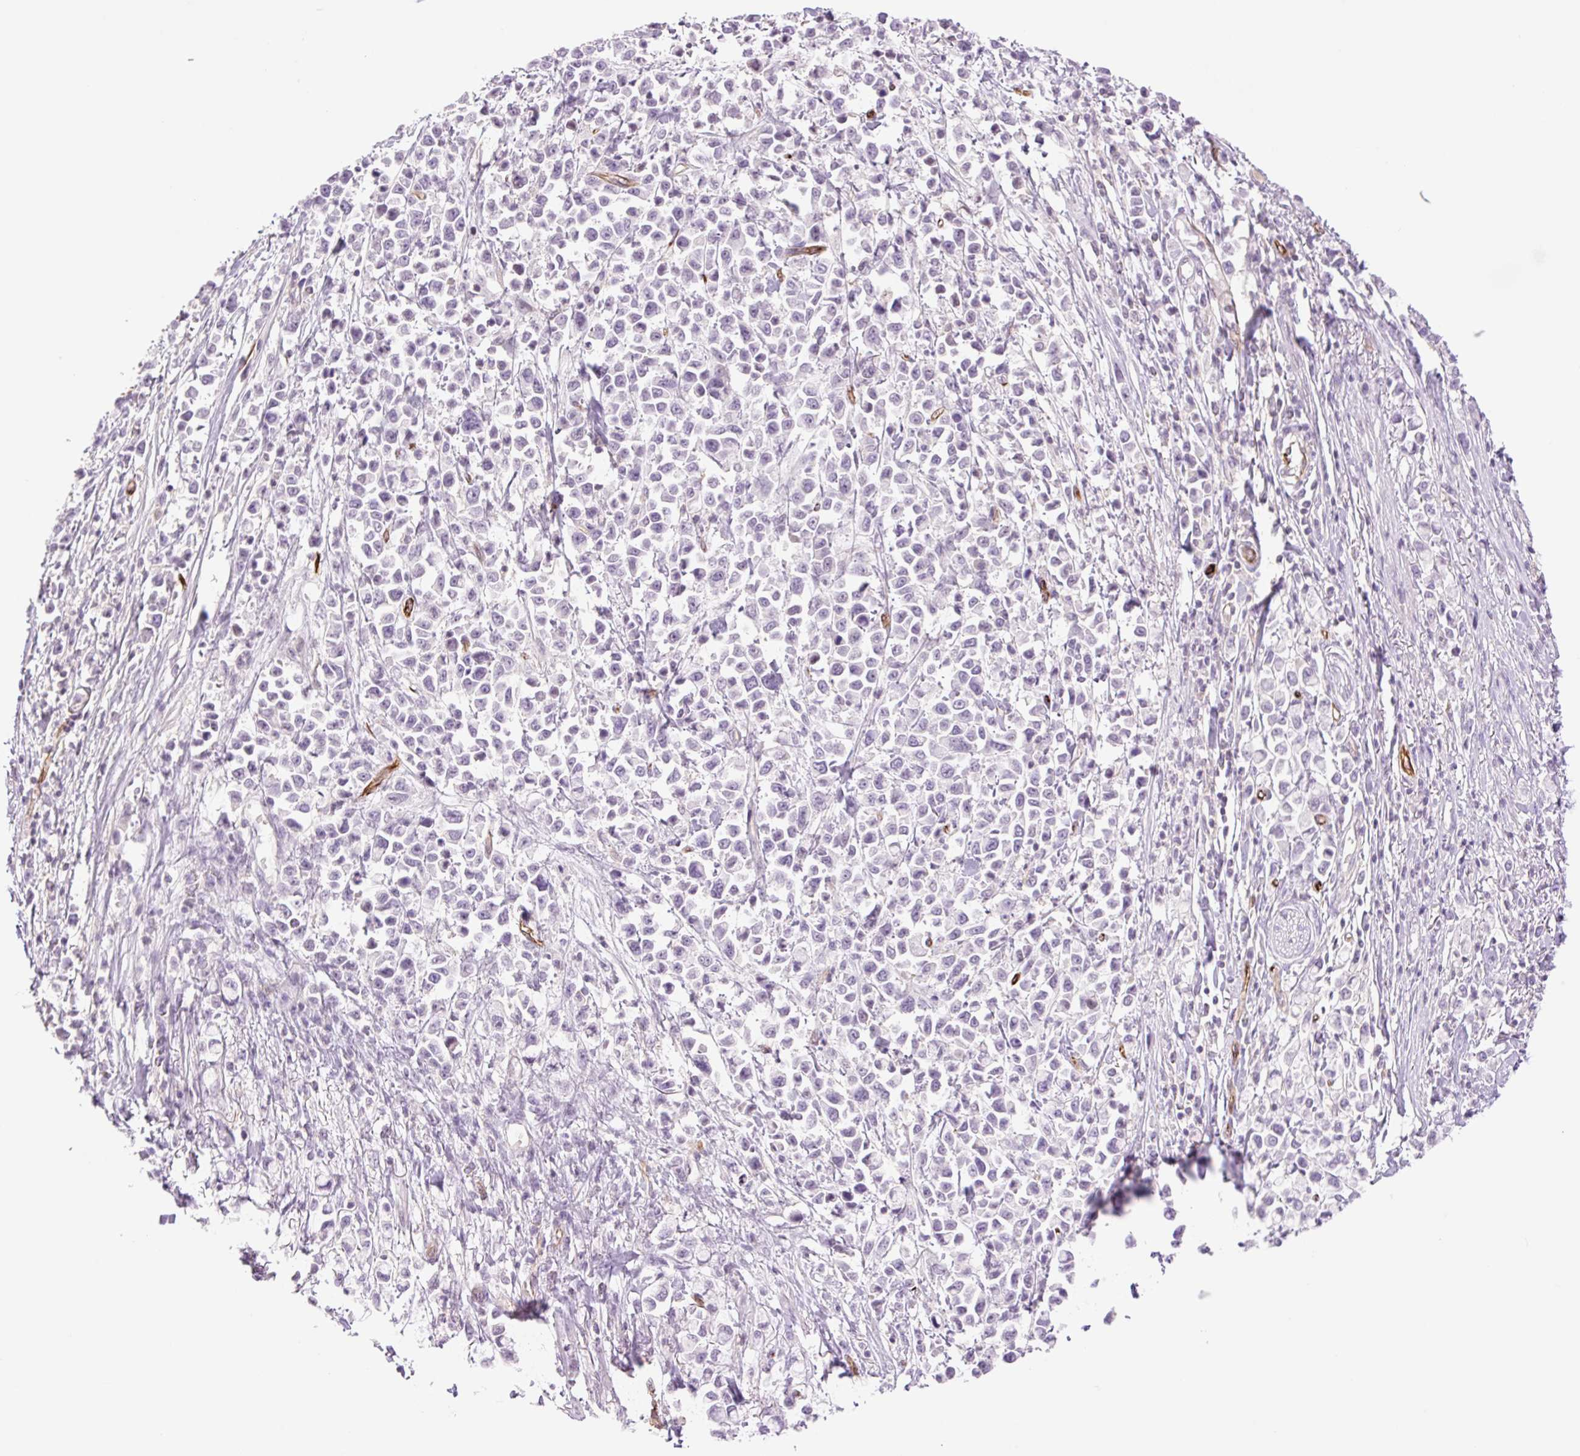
{"staining": {"intensity": "negative", "quantity": "none", "location": "none"}, "tissue": "stomach cancer", "cell_type": "Tumor cells", "image_type": "cancer", "snomed": [{"axis": "morphology", "description": "Adenocarcinoma, NOS"}, {"axis": "topography", "description": "Stomach"}], "caption": "Tumor cells show no significant protein positivity in stomach cancer (adenocarcinoma).", "gene": "ZFYVE21", "patient": {"sex": "female", "age": 81}}